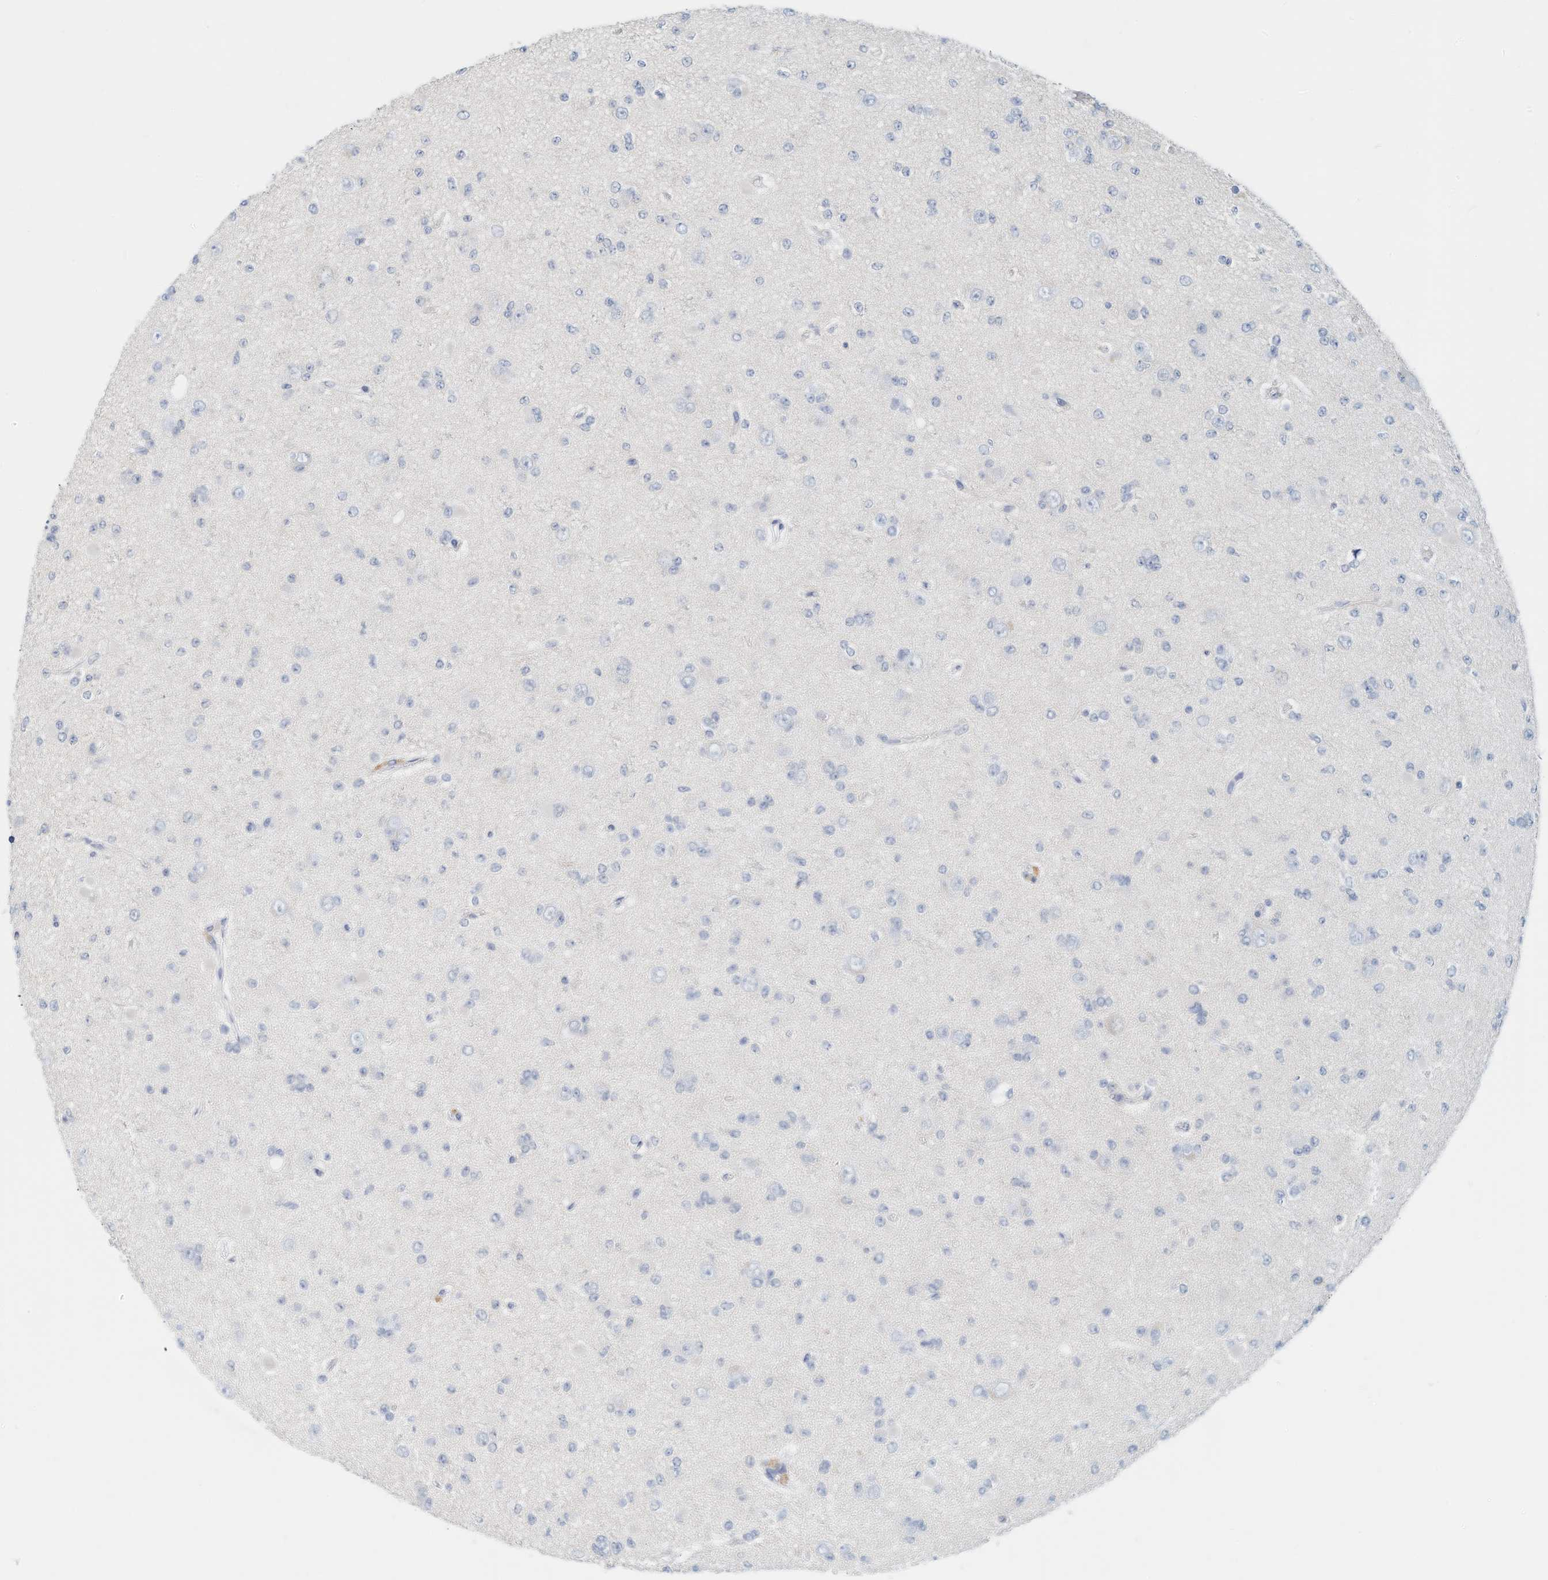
{"staining": {"intensity": "negative", "quantity": "none", "location": "none"}, "tissue": "glioma", "cell_type": "Tumor cells", "image_type": "cancer", "snomed": [{"axis": "morphology", "description": "Glioma, malignant, Low grade"}, {"axis": "topography", "description": "Brain"}], "caption": "Human malignant glioma (low-grade) stained for a protein using IHC exhibits no staining in tumor cells.", "gene": "ARHGAP28", "patient": {"sex": "female", "age": 22}}